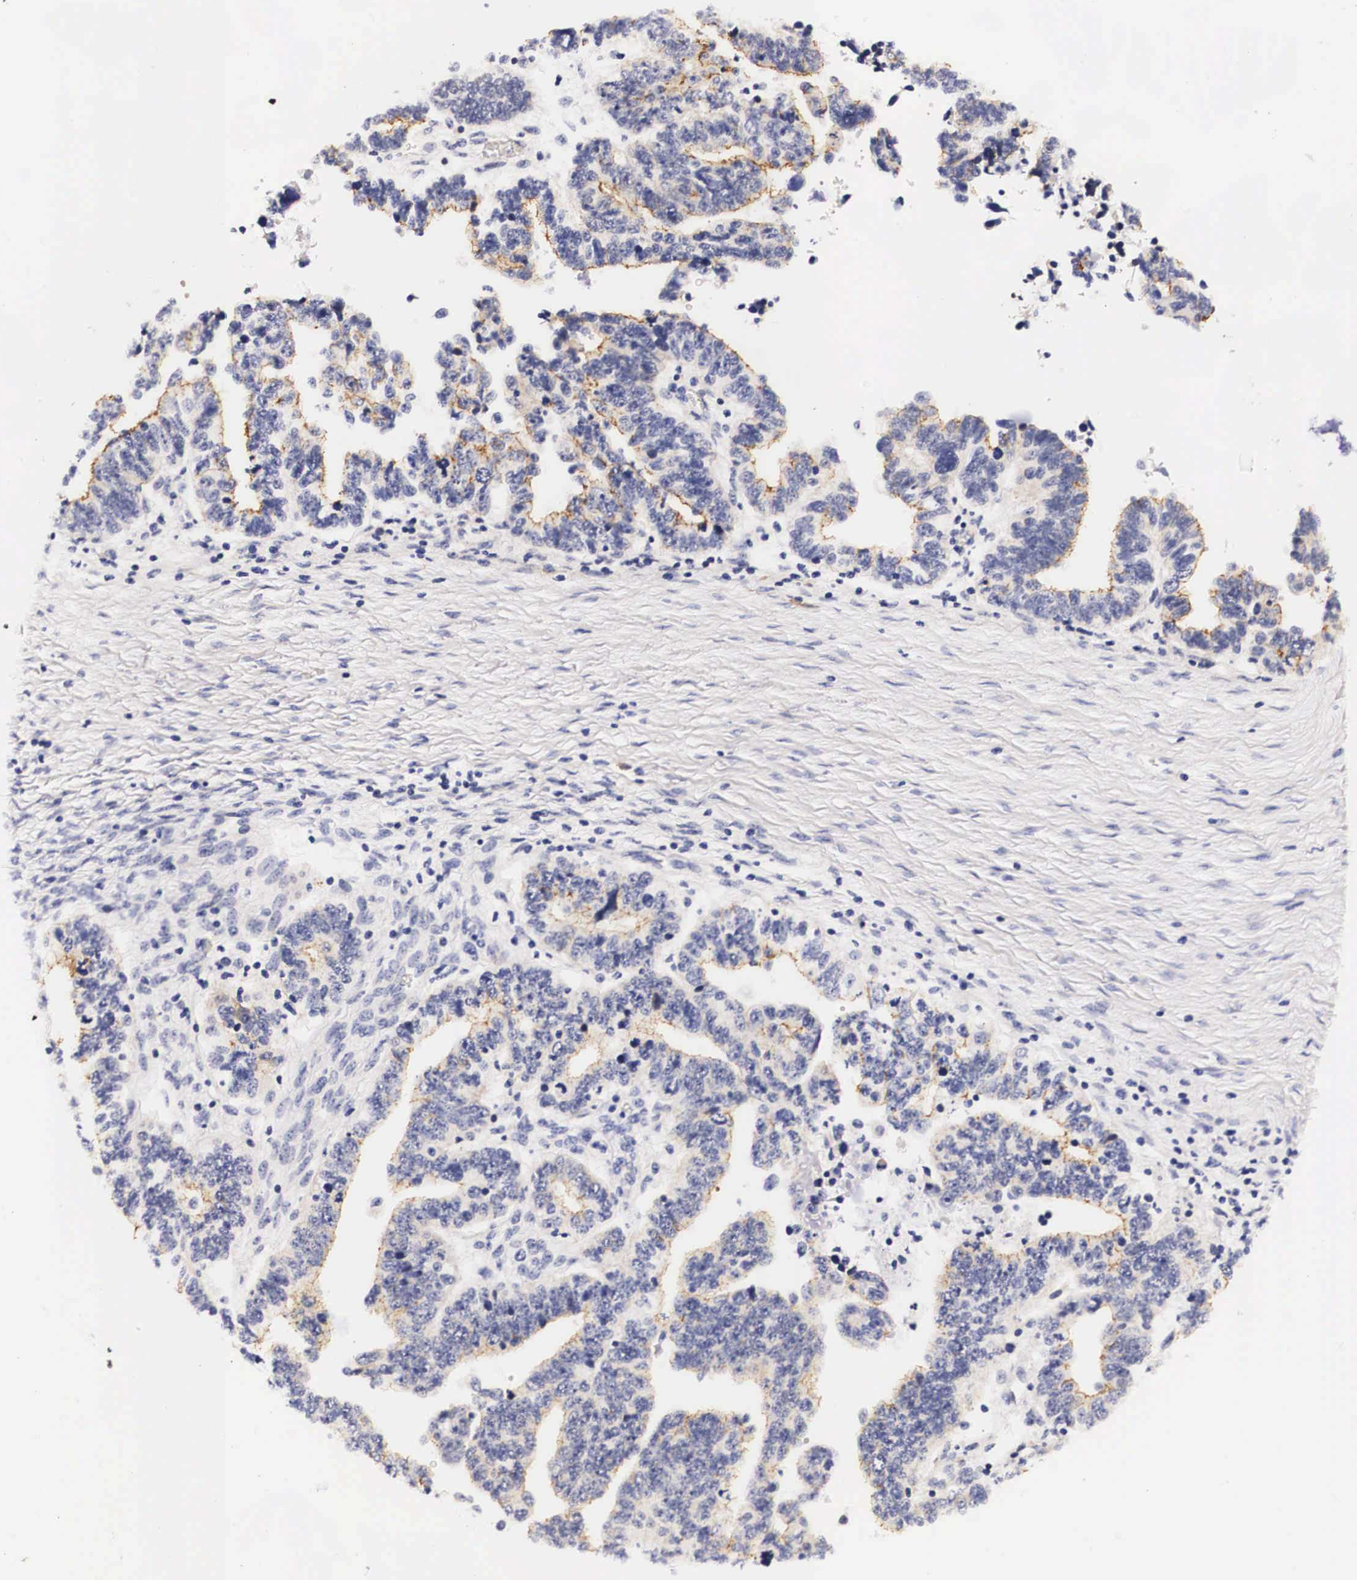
{"staining": {"intensity": "negative", "quantity": "none", "location": "none"}, "tissue": "ovarian cancer", "cell_type": "Tumor cells", "image_type": "cancer", "snomed": [{"axis": "morphology", "description": "Carcinoma, endometroid"}, {"axis": "morphology", "description": "Cystadenocarcinoma, serous, NOS"}, {"axis": "topography", "description": "Ovary"}], "caption": "DAB immunohistochemical staining of human ovarian cancer (endometroid carcinoma) demonstrates no significant staining in tumor cells.", "gene": "PHETA2", "patient": {"sex": "female", "age": 45}}